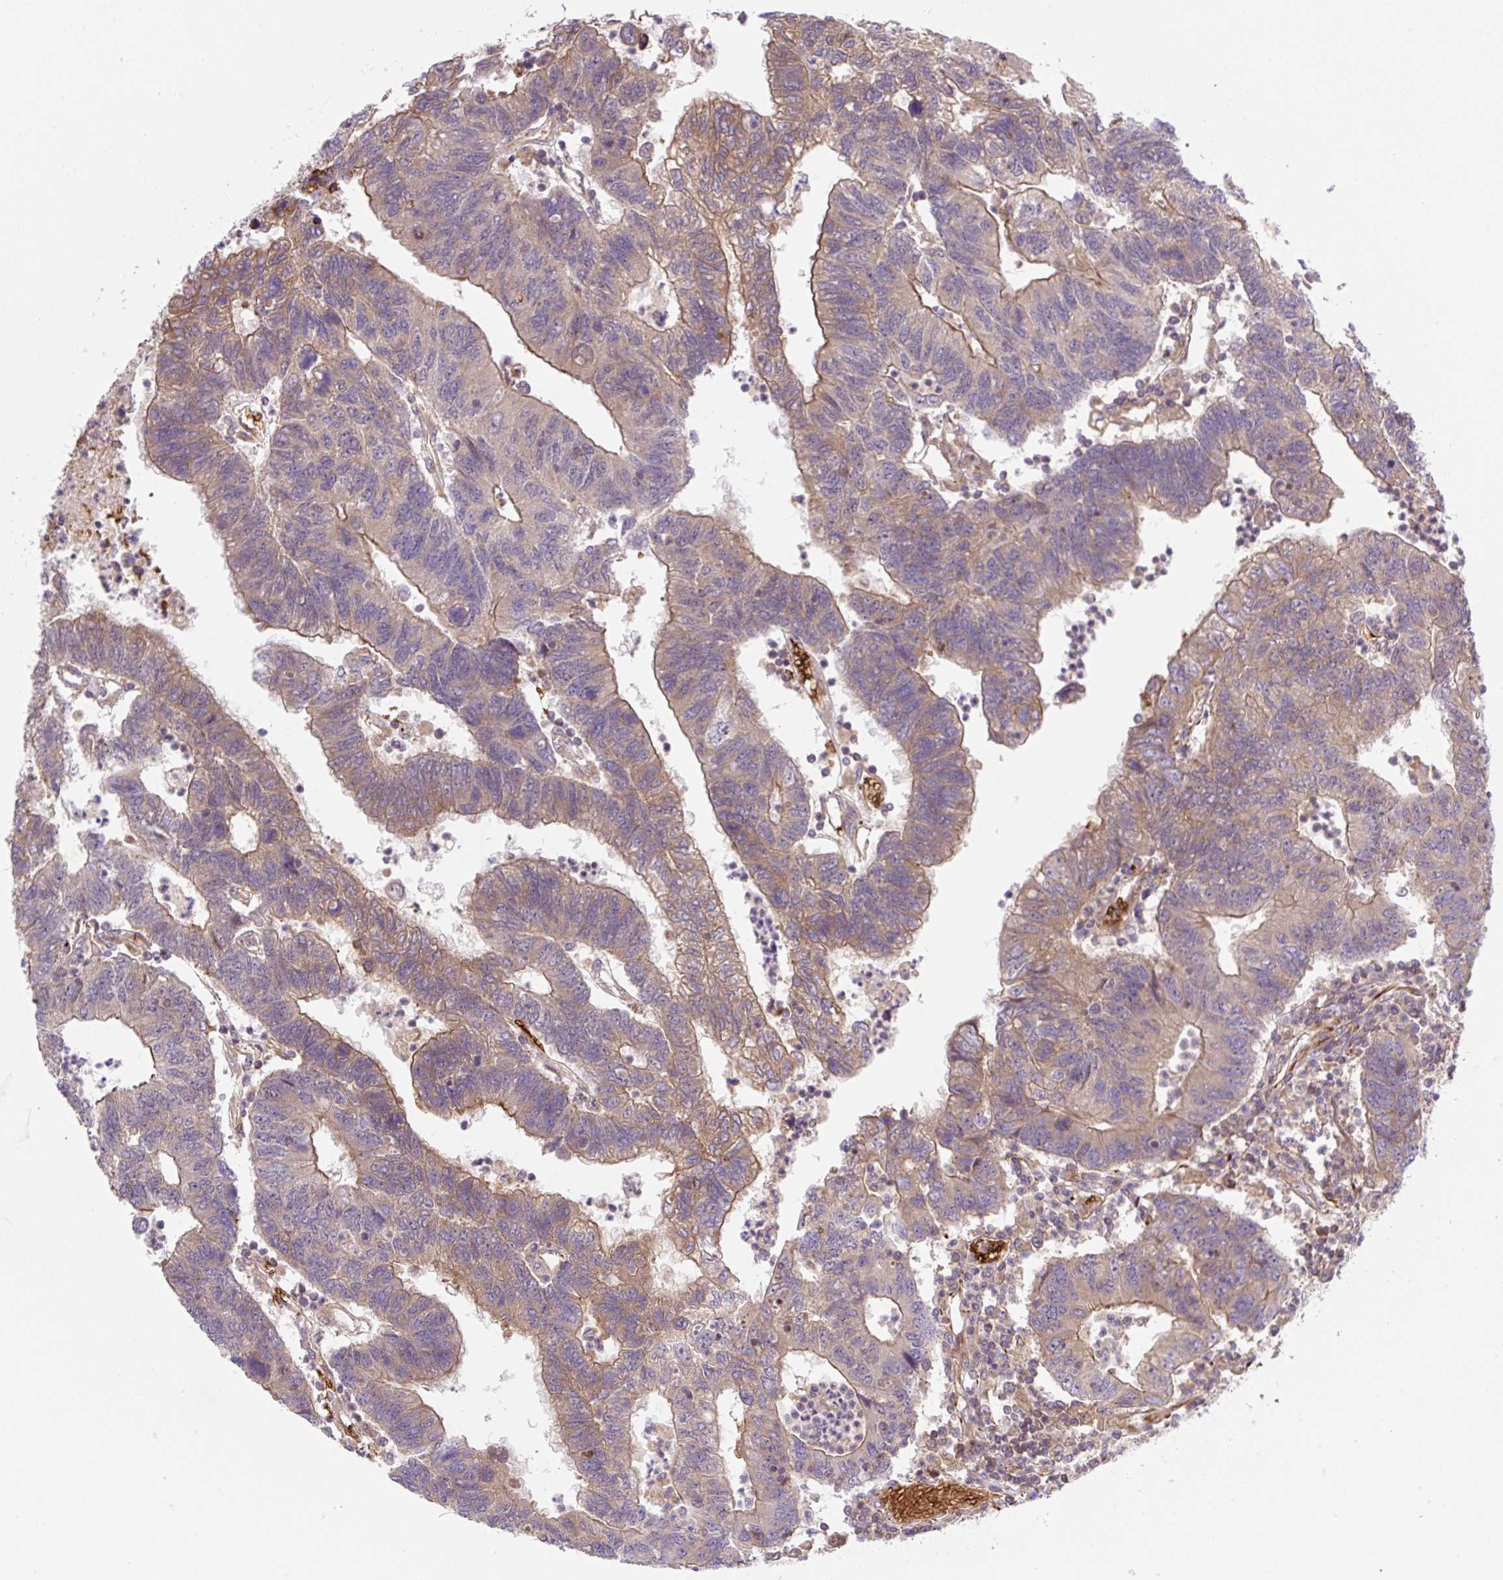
{"staining": {"intensity": "moderate", "quantity": "25%-75%", "location": "cytoplasmic/membranous"}, "tissue": "colorectal cancer", "cell_type": "Tumor cells", "image_type": "cancer", "snomed": [{"axis": "morphology", "description": "Adenocarcinoma, NOS"}, {"axis": "topography", "description": "Colon"}], "caption": "Immunohistochemistry histopathology image of human adenocarcinoma (colorectal) stained for a protein (brown), which shows medium levels of moderate cytoplasmic/membranous expression in about 25%-75% of tumor cells.", "gene": "APOBEC3D", "patient": {"sex": "female", "age": 48}}